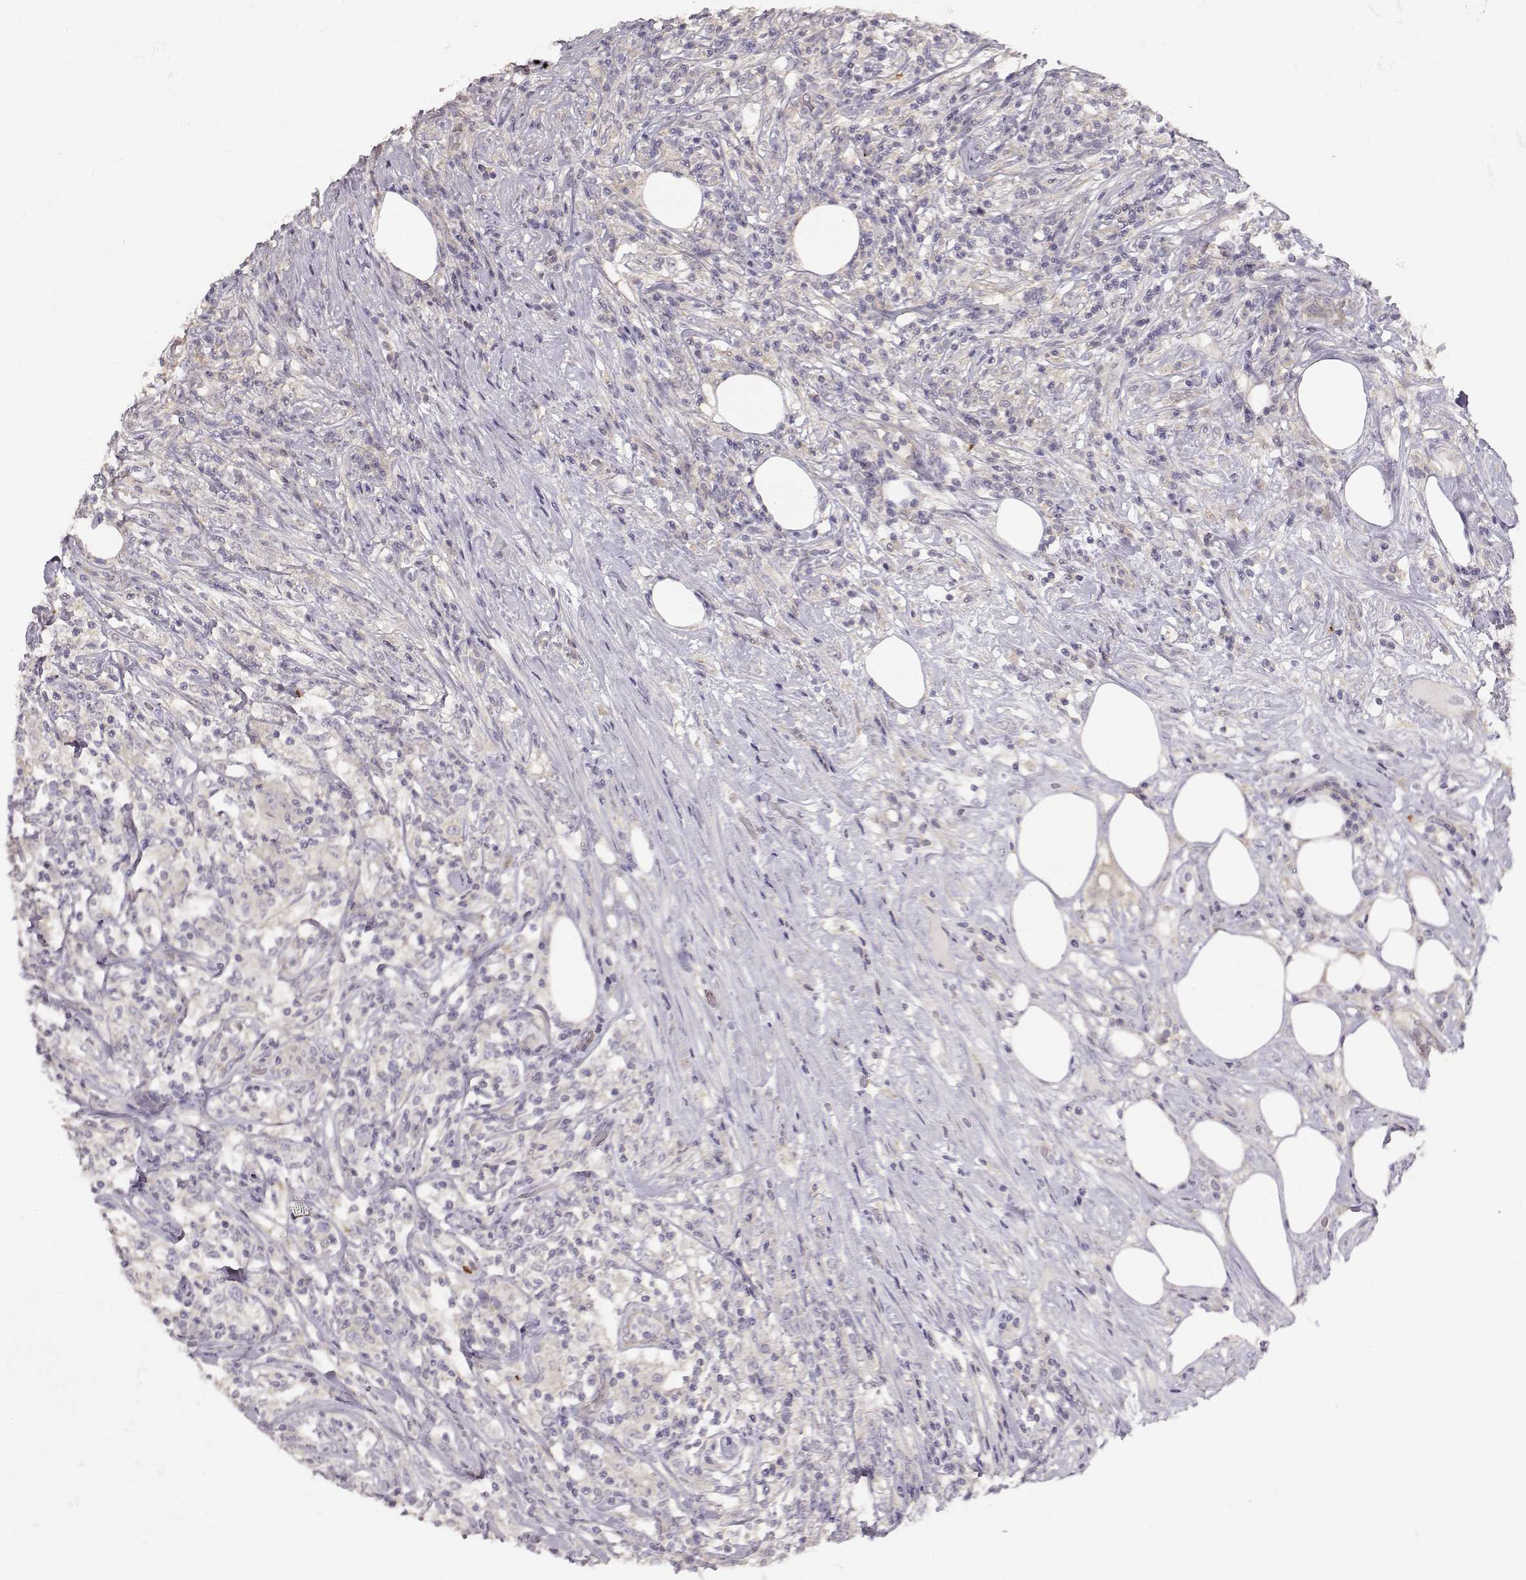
{"staining": {"intensity": "negative", "quantity": "none", "location": "none"}, "tissue": "lymphoma", "cell_type": "Tumor cells", "image_type": "cancer", "snomed": [{"axis": "morphology", "description": "Malignant lymphoma, non-Hodgkin's type, High grade"}, {"axis": "topography", "description": "Lymph node"}], "caption": "High power microscopy histopathology image of an immunohistochemistry (IHC) image of high-grade malignant lymphoma, non-Hodgkin's type, revealing no significant positivity in tumor cells.", "gene": "ARHGAP8", "patient": {"sex": "female", "age": 84}}